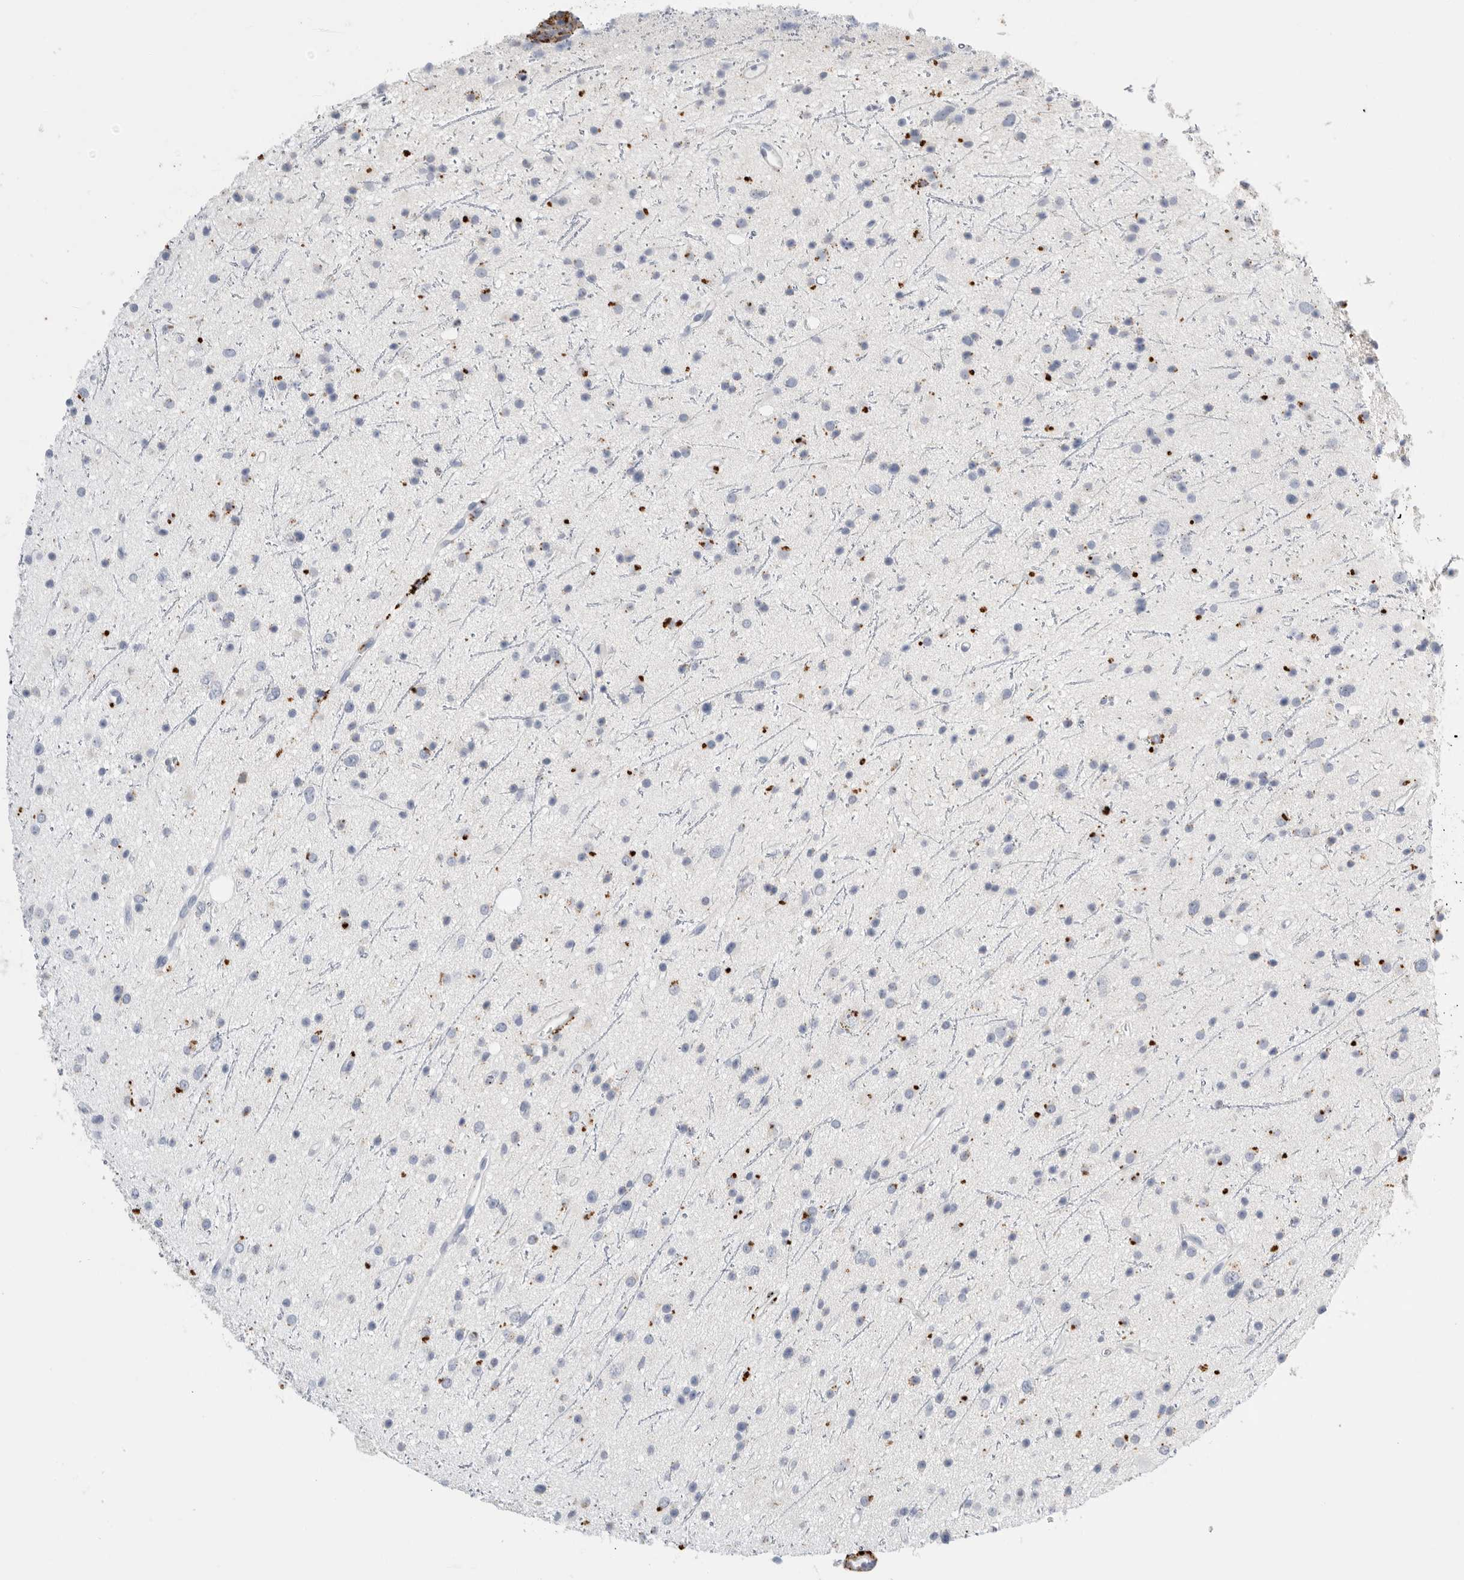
{"staining": {"intensity": "strong", "quantity": "<25%", "location": "cytoplasmic/membranous"}, "tissue": "glioma", "cell_type": "Tumor cells", "image_type": "cancer", "snomed": [{"axis": "morphology", "description": "Glioma, malignant, Low grade"}, {"axis": "topography", "description": "Cerebral cortex"}], "caption": "IHC of malignant low-grade glioma shows medium levels of strong cytoplasmic/membranous positivity in about <25% of tumor cells. (DAB (3,3'-diaminobenzidine) IHC with brightfield microscopy, high magnification).", "gene": "GGH", "patient": {"sex": "female", "age": 39}}